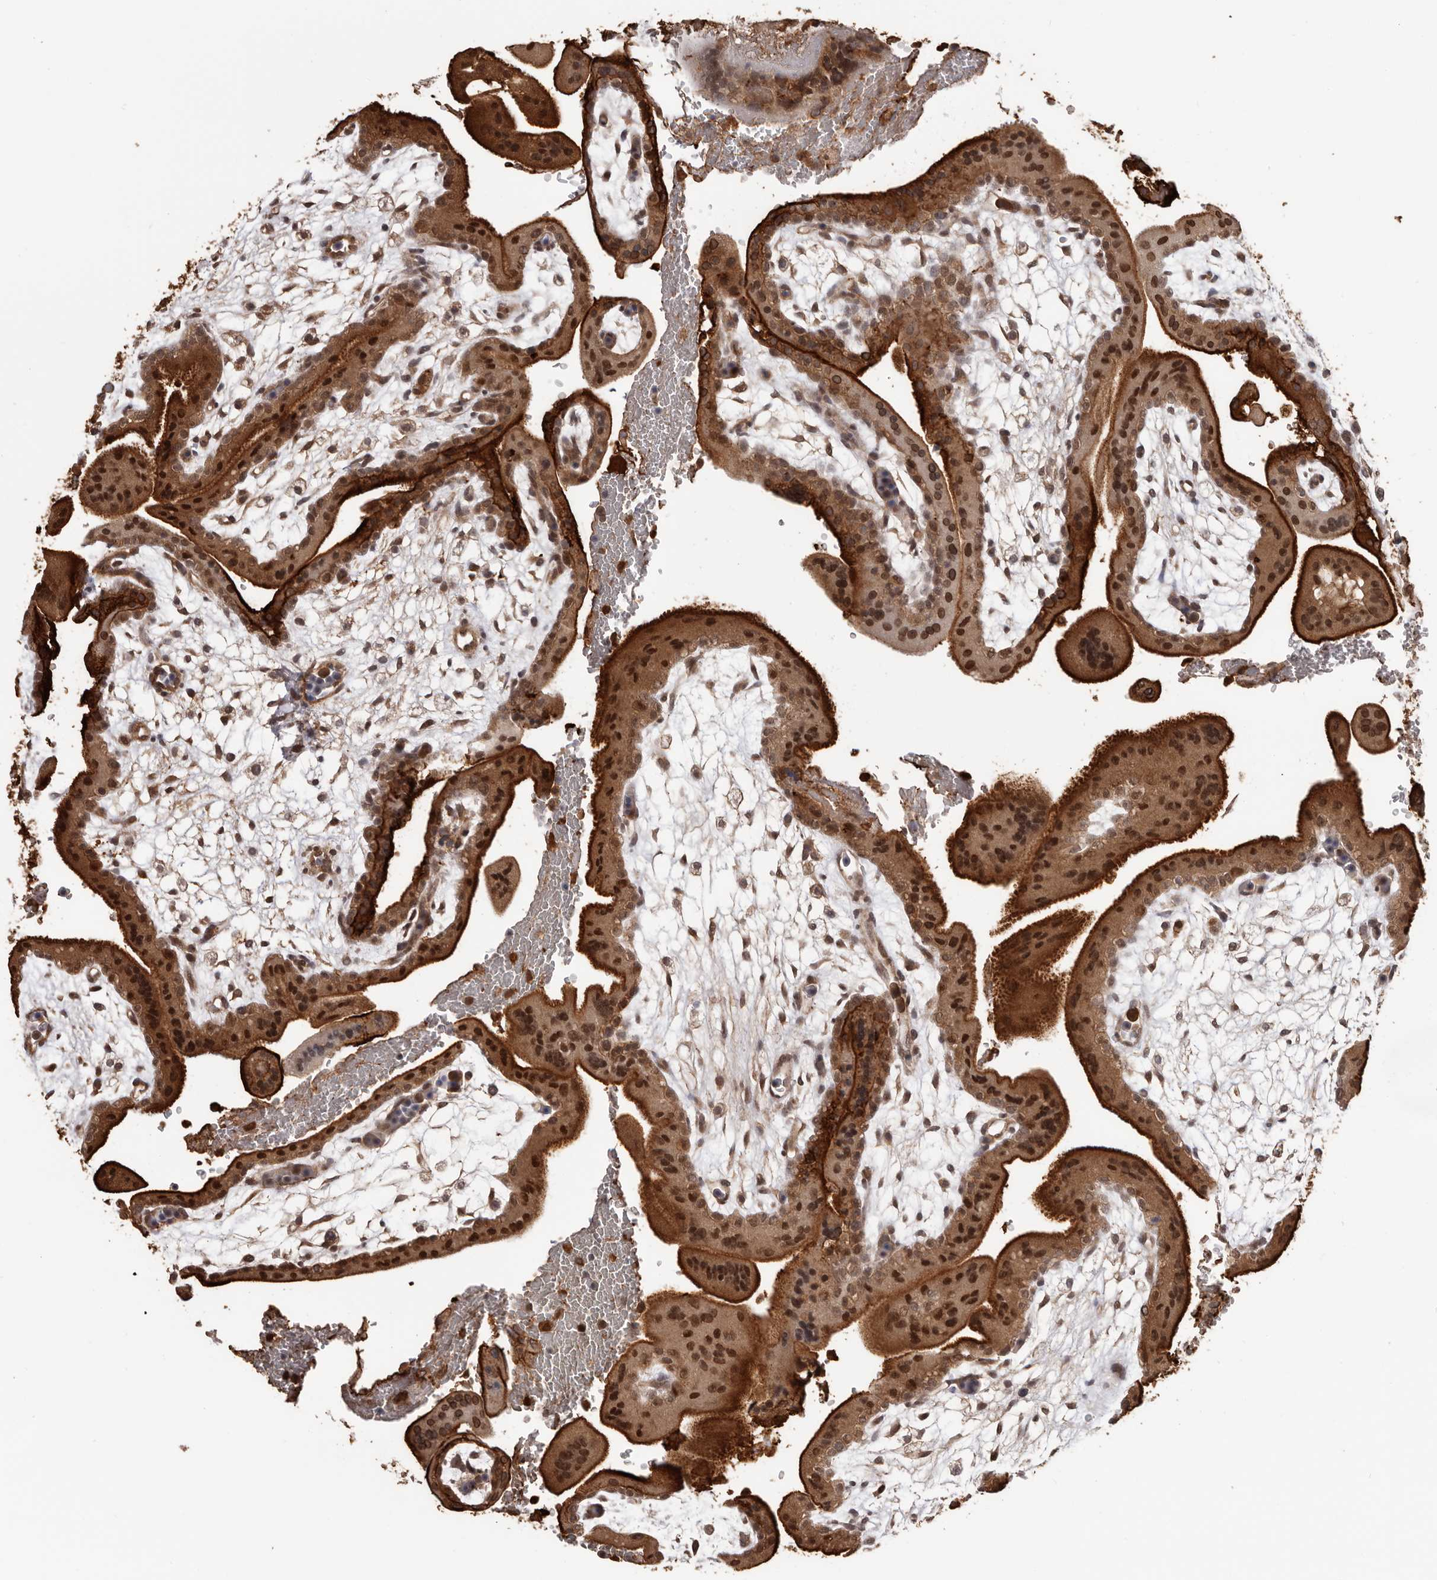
{"staining": {"intensity": "strong", "quantity": ">75%", "location": "cytoplasmic/membranous,nuclear"}, "tissue": "placenta", "cell_type": "Trophoblastic cells", "image_type": "normal", "snomed": [{"axis": "morphology", "description": "Normal tissue, NOS"}, {"axis": "topography", "description": "Placenta"}], "caption": "High-power microscopy captured an immunohistochemistry image of normal placenta, revealing strong cytoplasmic/membranous,nuclear positivity in about >75% of trophoblastic cells.", "gene": "PRR12", "patient": {"sex": "female", "age": 35}}